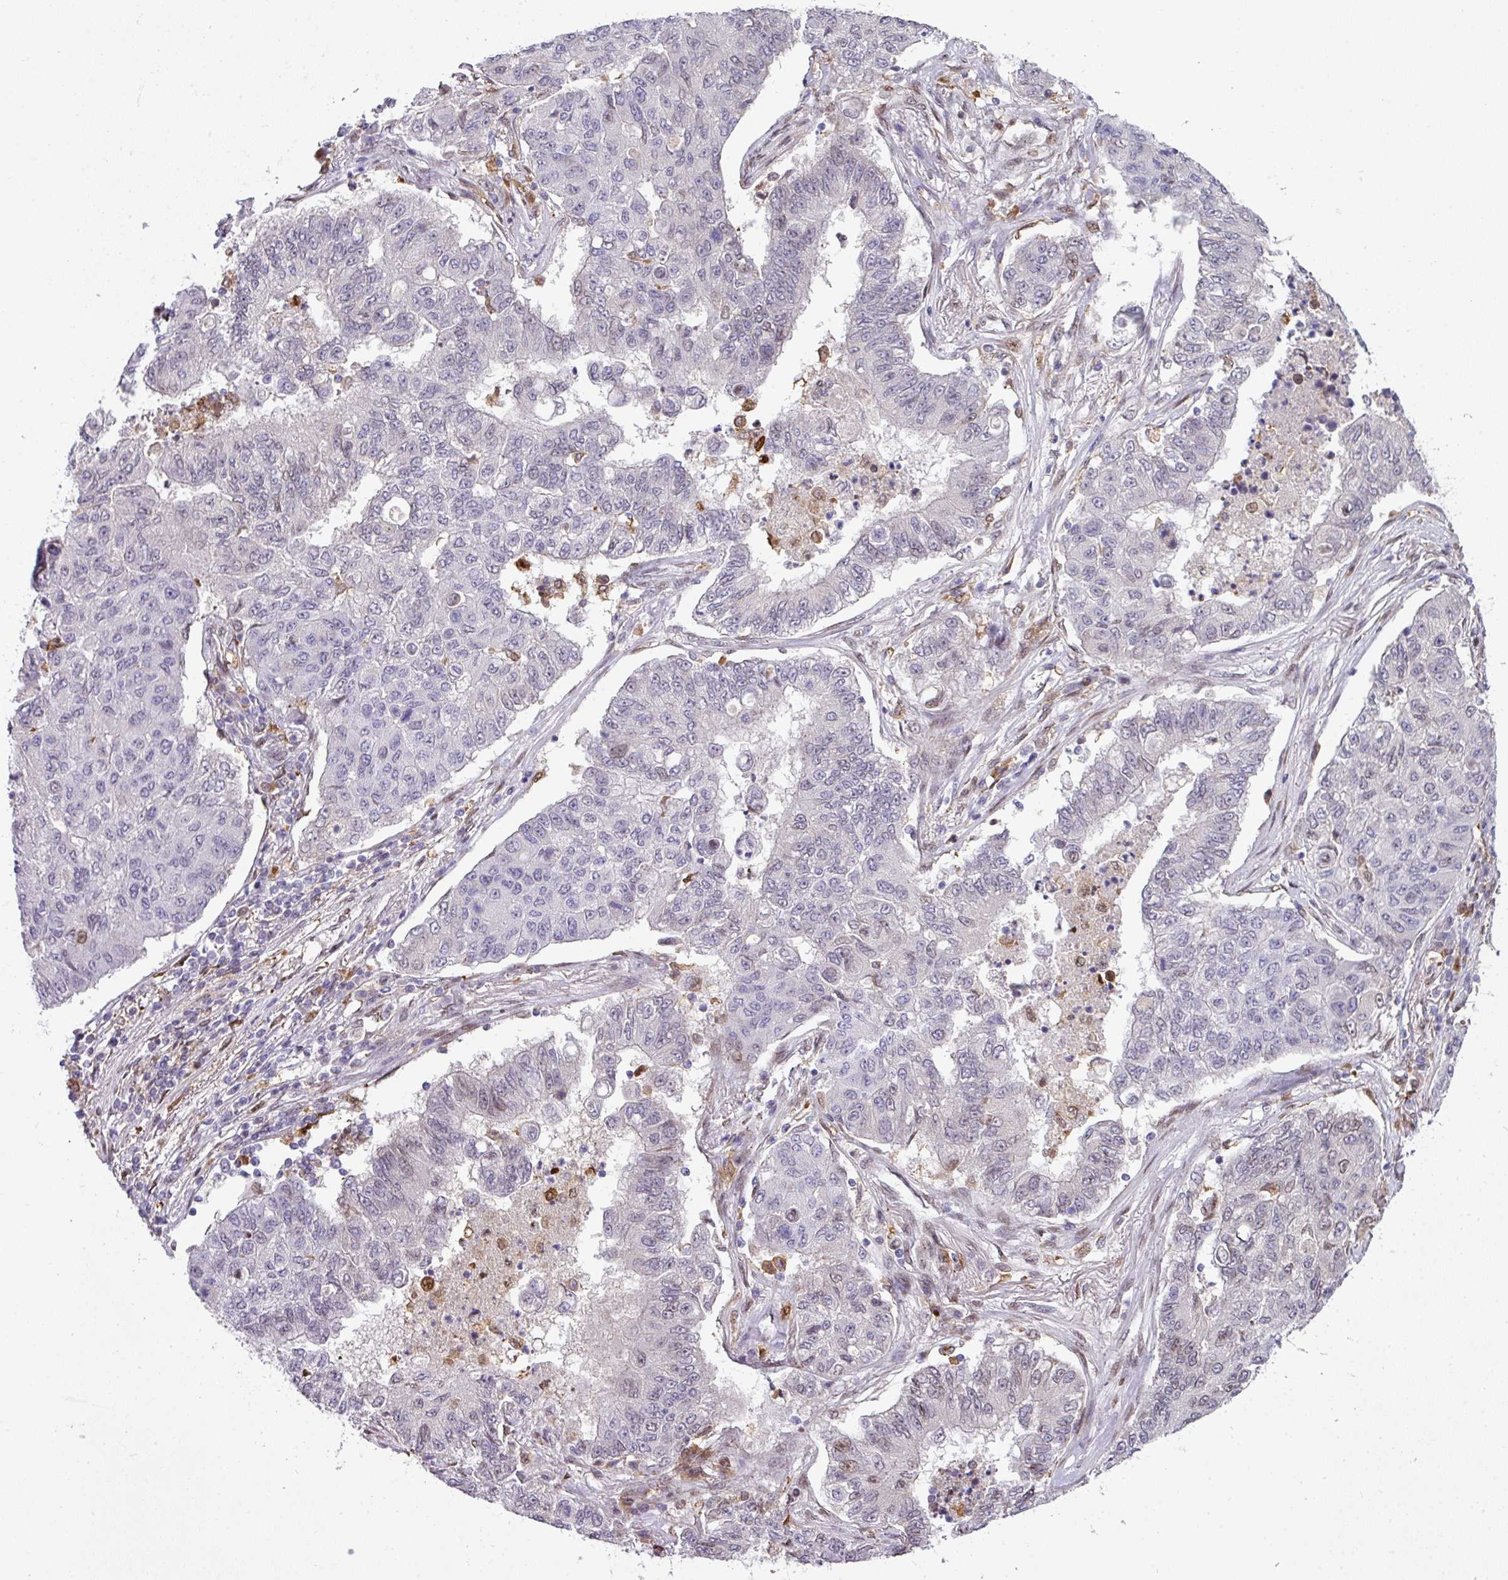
{"staining": {"intensity": "negative", "quantity": "none", "location": "none"}, "tissue": "lung cancer", "cell_type": "Tumor cells", "image_type": "cancer", "snomed": [{"axis": "morphology", "description": "Squamous cell carcinoma, NOS"}, {"axis": "topography", "description": "Lung"}], "caption": "The histopathology image displays no significant expression in tumor cells of lung cancer (squamous cell carcinoma).", "gene": "PLK1", "patient": {"sex": "male", "age": 74}}